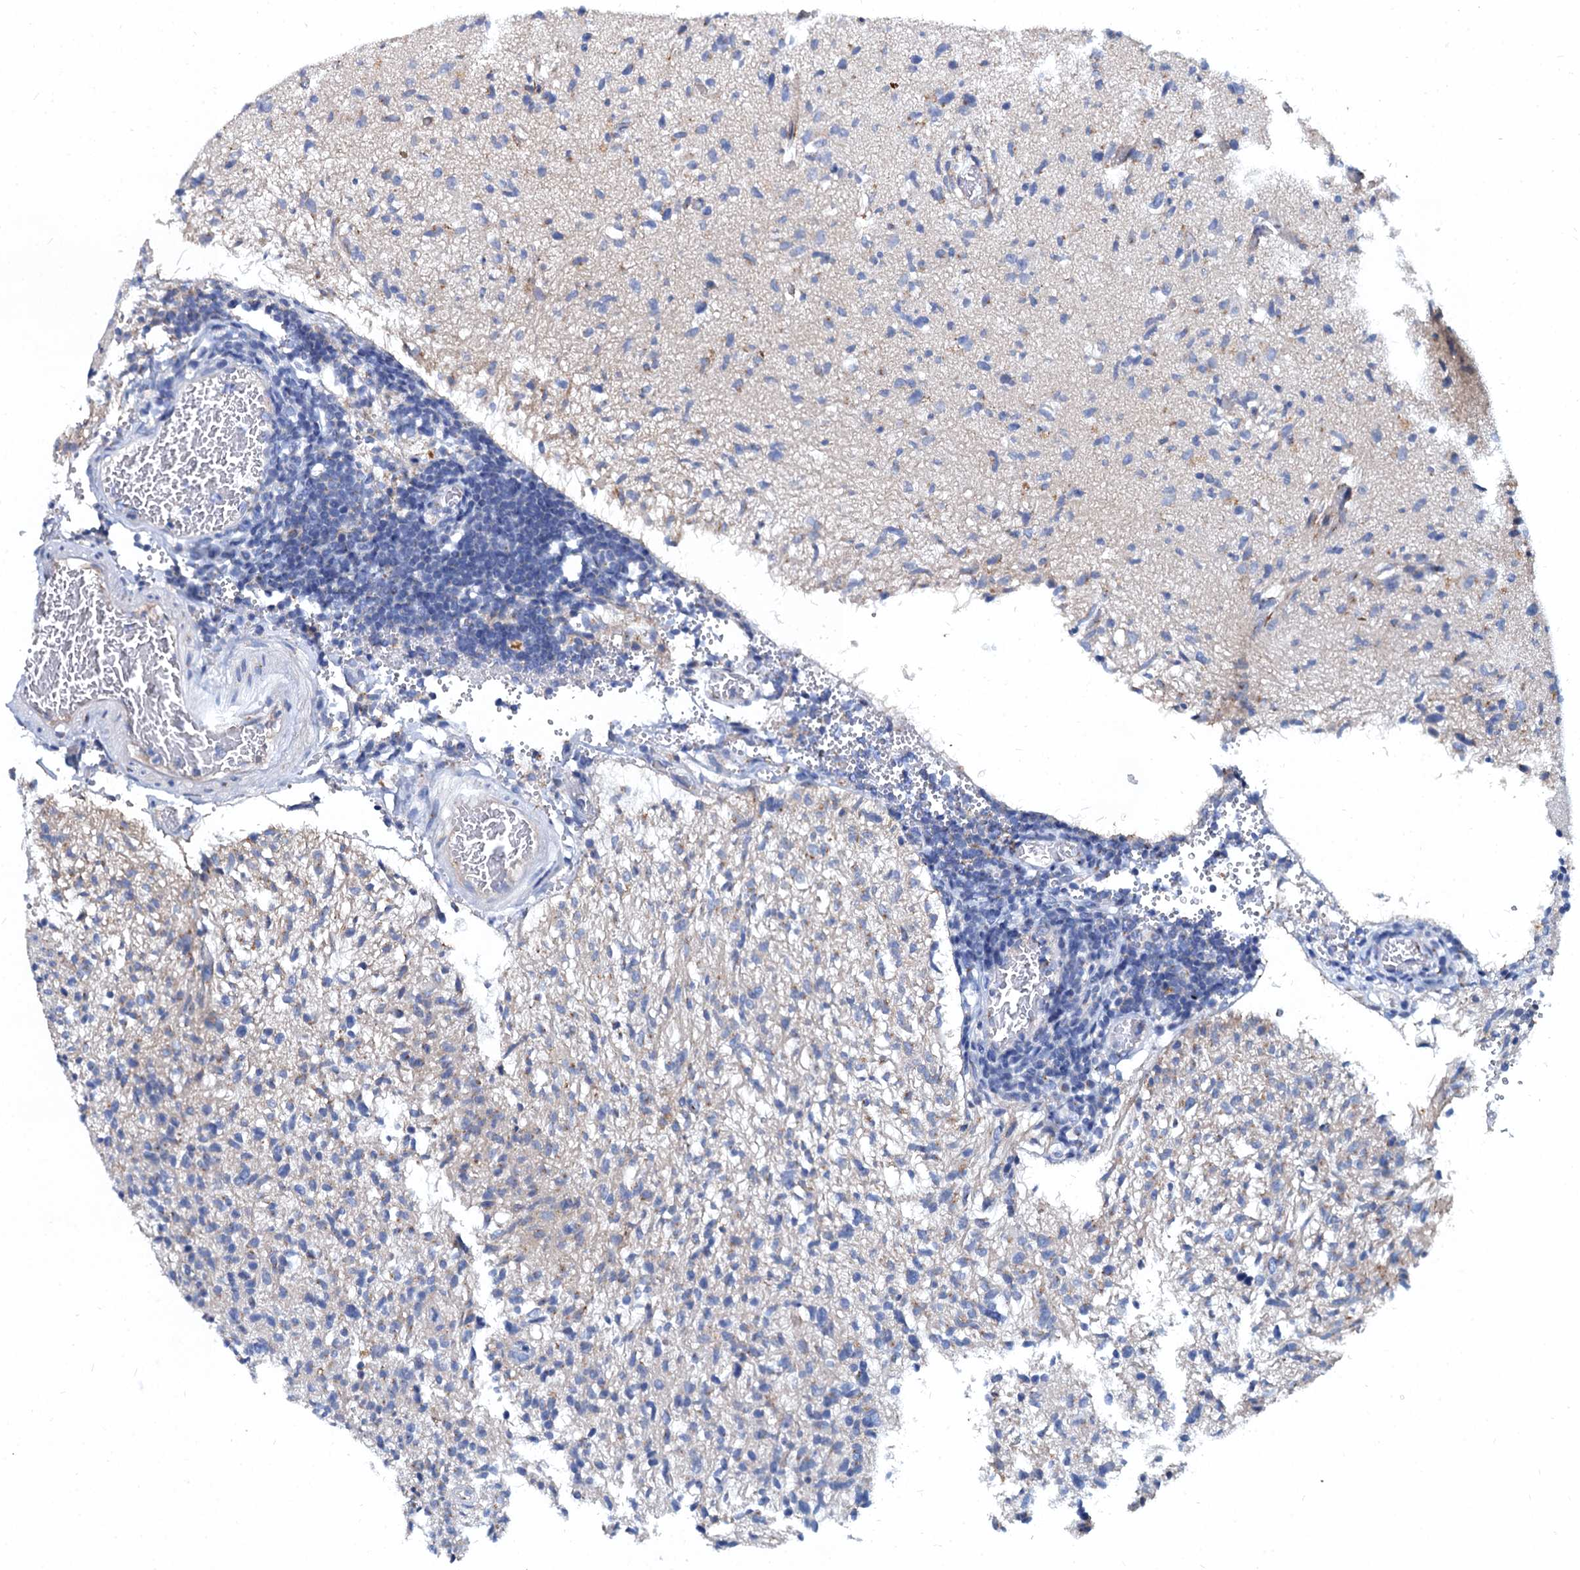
{"staining": {"intensity": "negative", "quantity": "none", "location": "none"}, "tissue": "glioma", "cell_type": "Tumor cells", "image_type": "cancer", "snomed": [{"axis": "morphology", "description": "Glioma, malignant, High grade"}, {"axis": "topography", "description": "Brain"}], "caption": "Tumor cells show no significant staining in malignant glioma (high-grade).", "gene": "NGRN", "patient": {"sex": "female", "age": 57}}